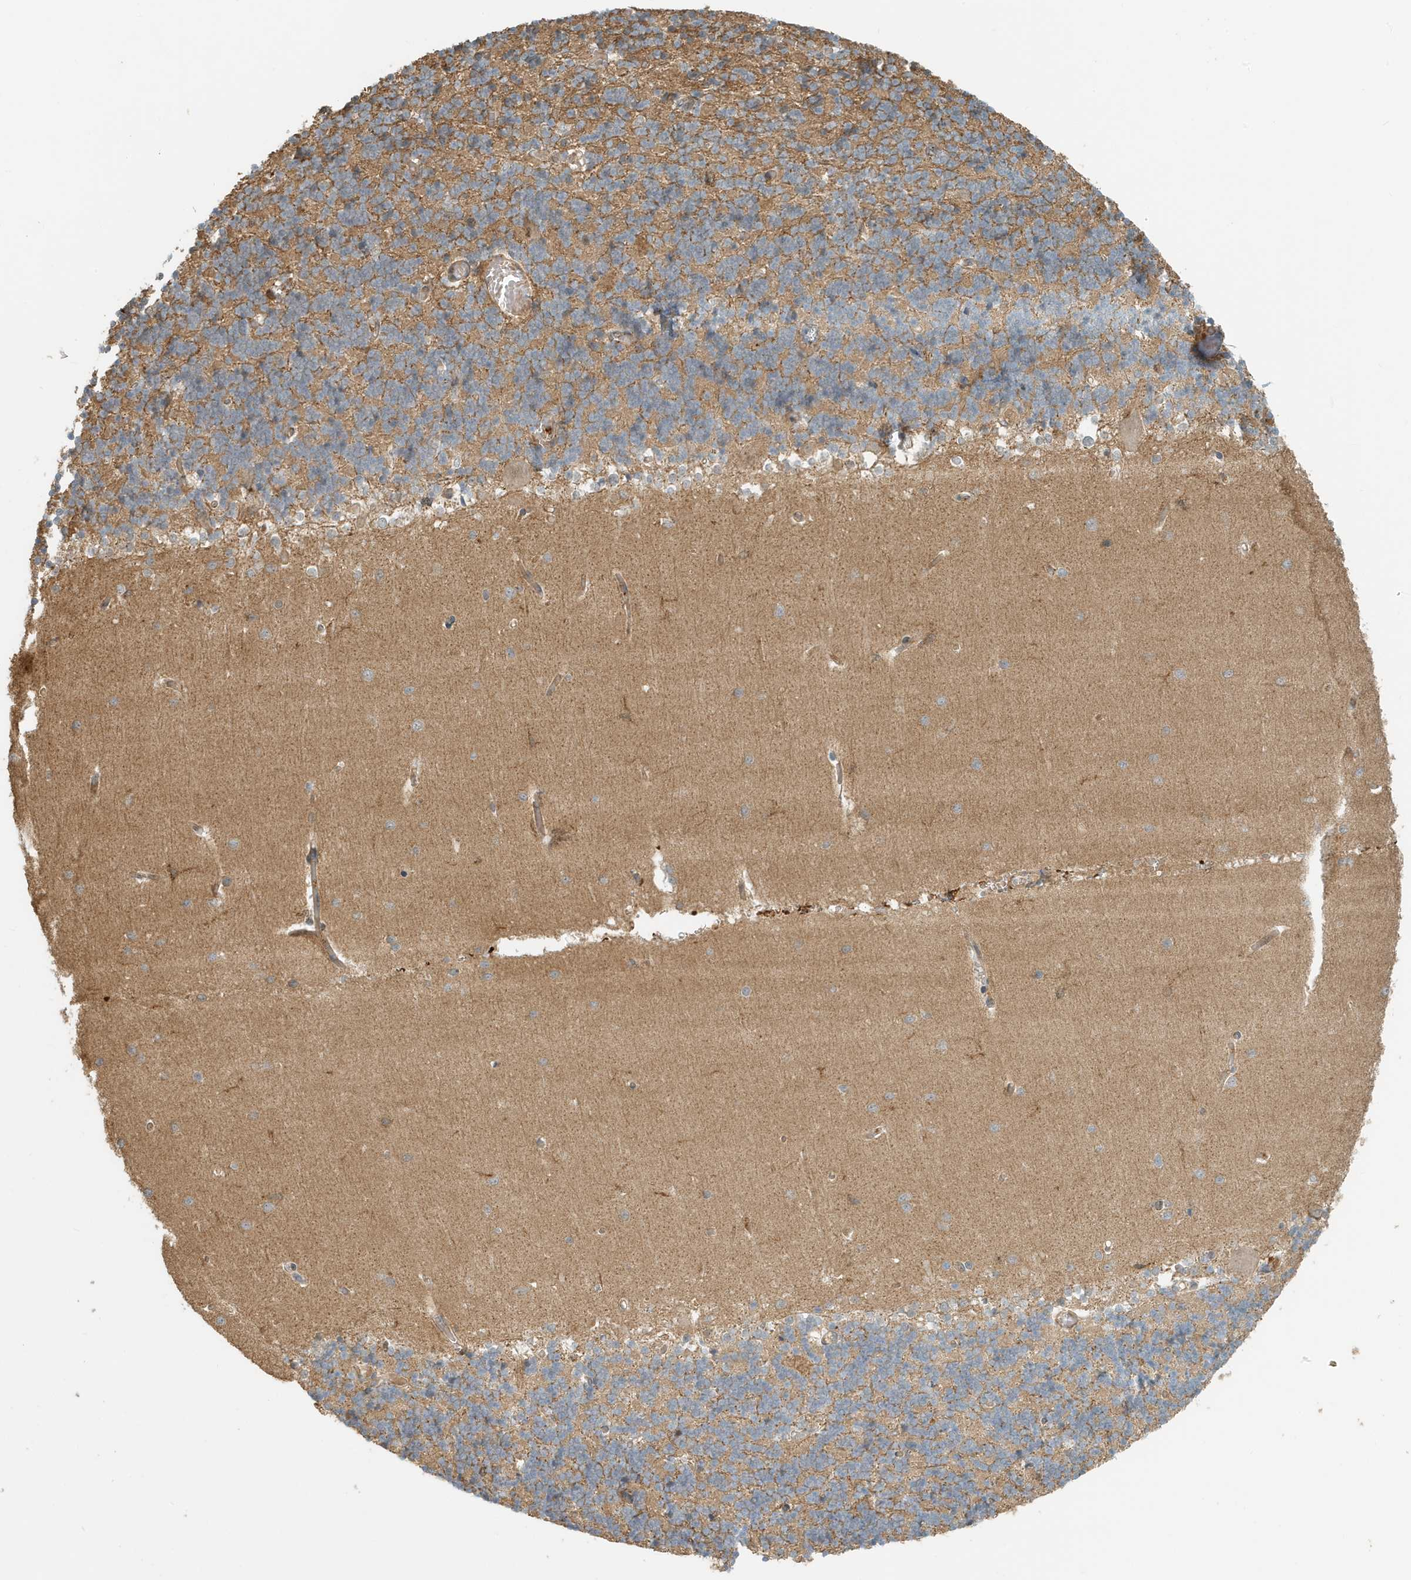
{"staining": {"intensity": "moderate", "quantity": "25%-75%", "location": "cytoplasmic/membranous"}, "tissue": "cerebellum", "cell_type": "Cells in granular layer", "image_type": "normal", "snomed": [{"axis": "morphology", "description": "Normal tissue, NOS"}, {"axis": "topography", "description": "Cerebellum"}], "caption": "A medium amount of moderate cytoplasmic/membranous expression is present in approximately 25%-75% of cells in granular layer in unremarkable cerebellum.", "gene": "FYCO1", "patient": {"sex": "male", "age": 37}}